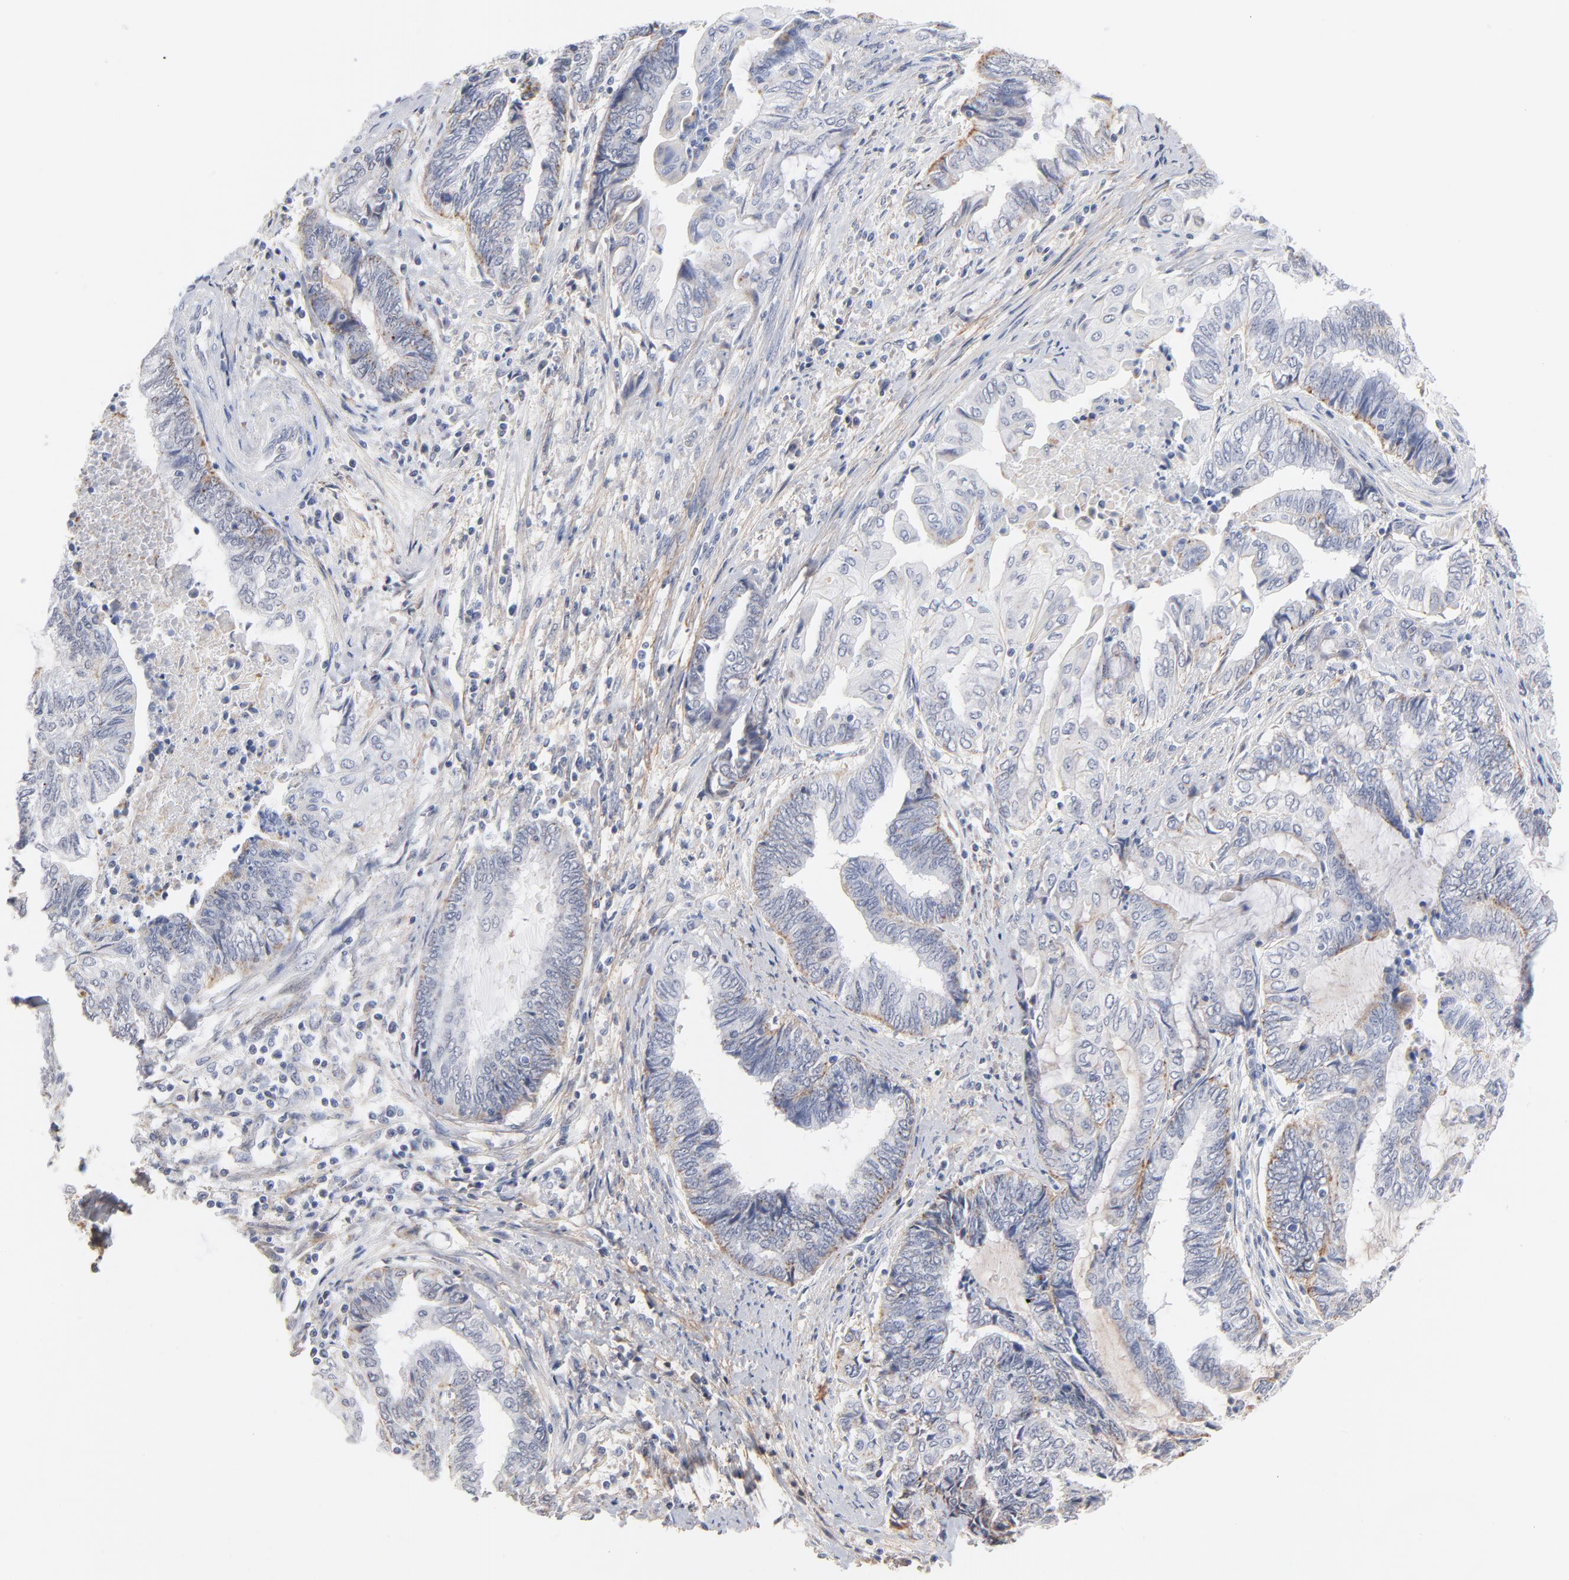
{"staining": {"intensity": "weak", "quantity": "25%-75%", "location": "cytoplasmic/membranous"}, "tissue": "endometrial cancer", "cell_type": "Tumor cells", "image_type": "cancer", "snomed": [{"axis": "morphology", "description": "Adenocarcinoma, NOS"}, {"axis": "topography", "description": "Uterus"}, {"axis": "topography", "description": "Endometrium"}], "caption": "Weak cytoplasmic/membranous protein positivity is appreciated in approximately 25%-75% of tumor cells in adenocarcinoma (endometrial). The staining is performed using DAB brown chromogen to label protein expression. The nuclei are counter-stained blue using hematoxylin.", "gene": "LTBP2", "patient": {"sex": "female", "age": 70}}